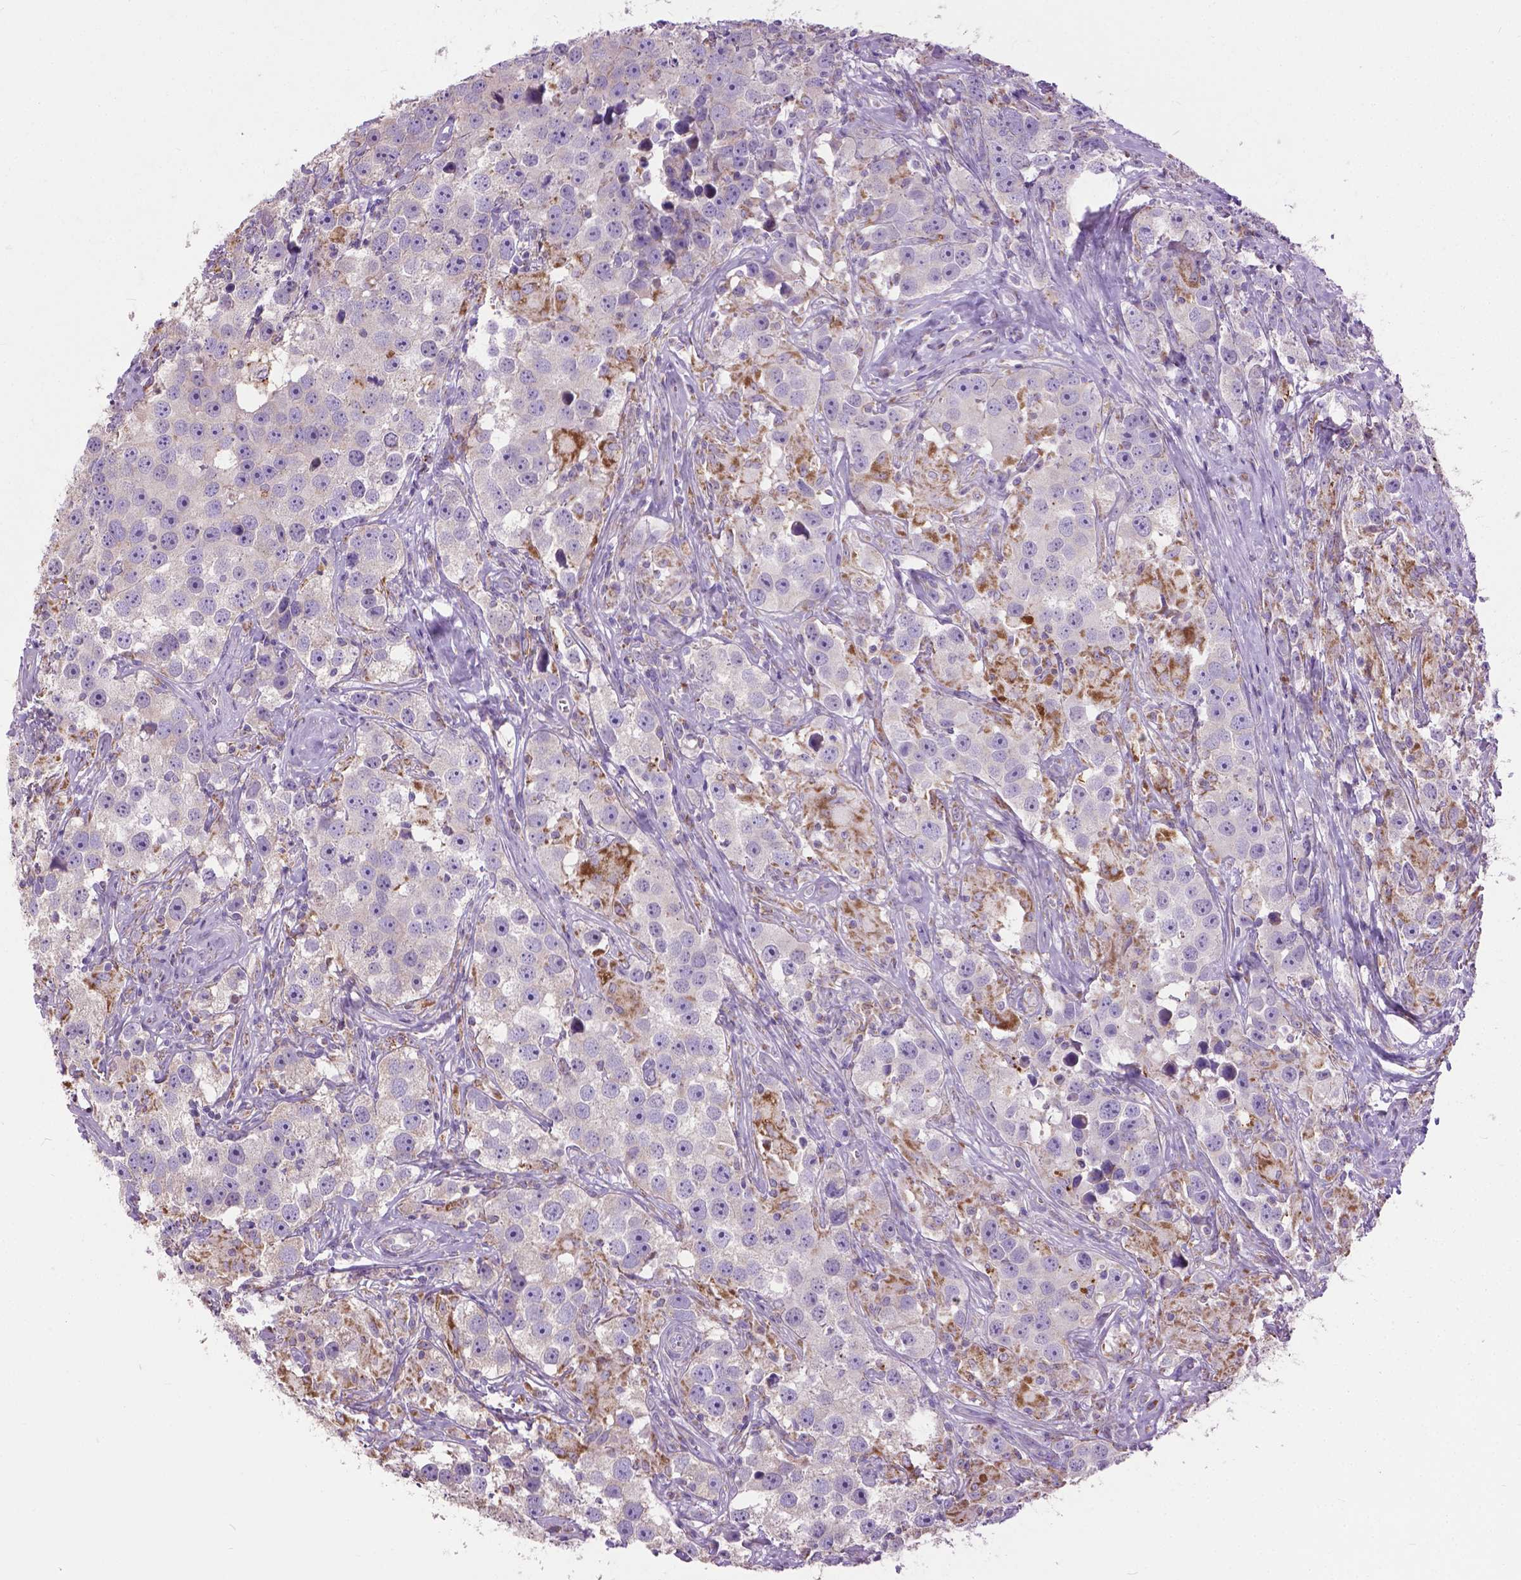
{"staining": {"intensity": "negative", "quantity": "none", "location": "none"}, "tissue": "testis cancer", "cell_type": "Tumor cells", "image_type": "cancer", "snomed": [{"axis": "morphology", "description": "Seminoma, NOS"}, {"axis": "topography", "description": "Testis"}], "caption": "A photomicrograph of testis cancer (seminoma) stained for a protein shows no brown staining in tumor cells. Nuclei are stained in blue.", "gene": "VDAC1", "patient": {"sex": "male", "age": 49}}